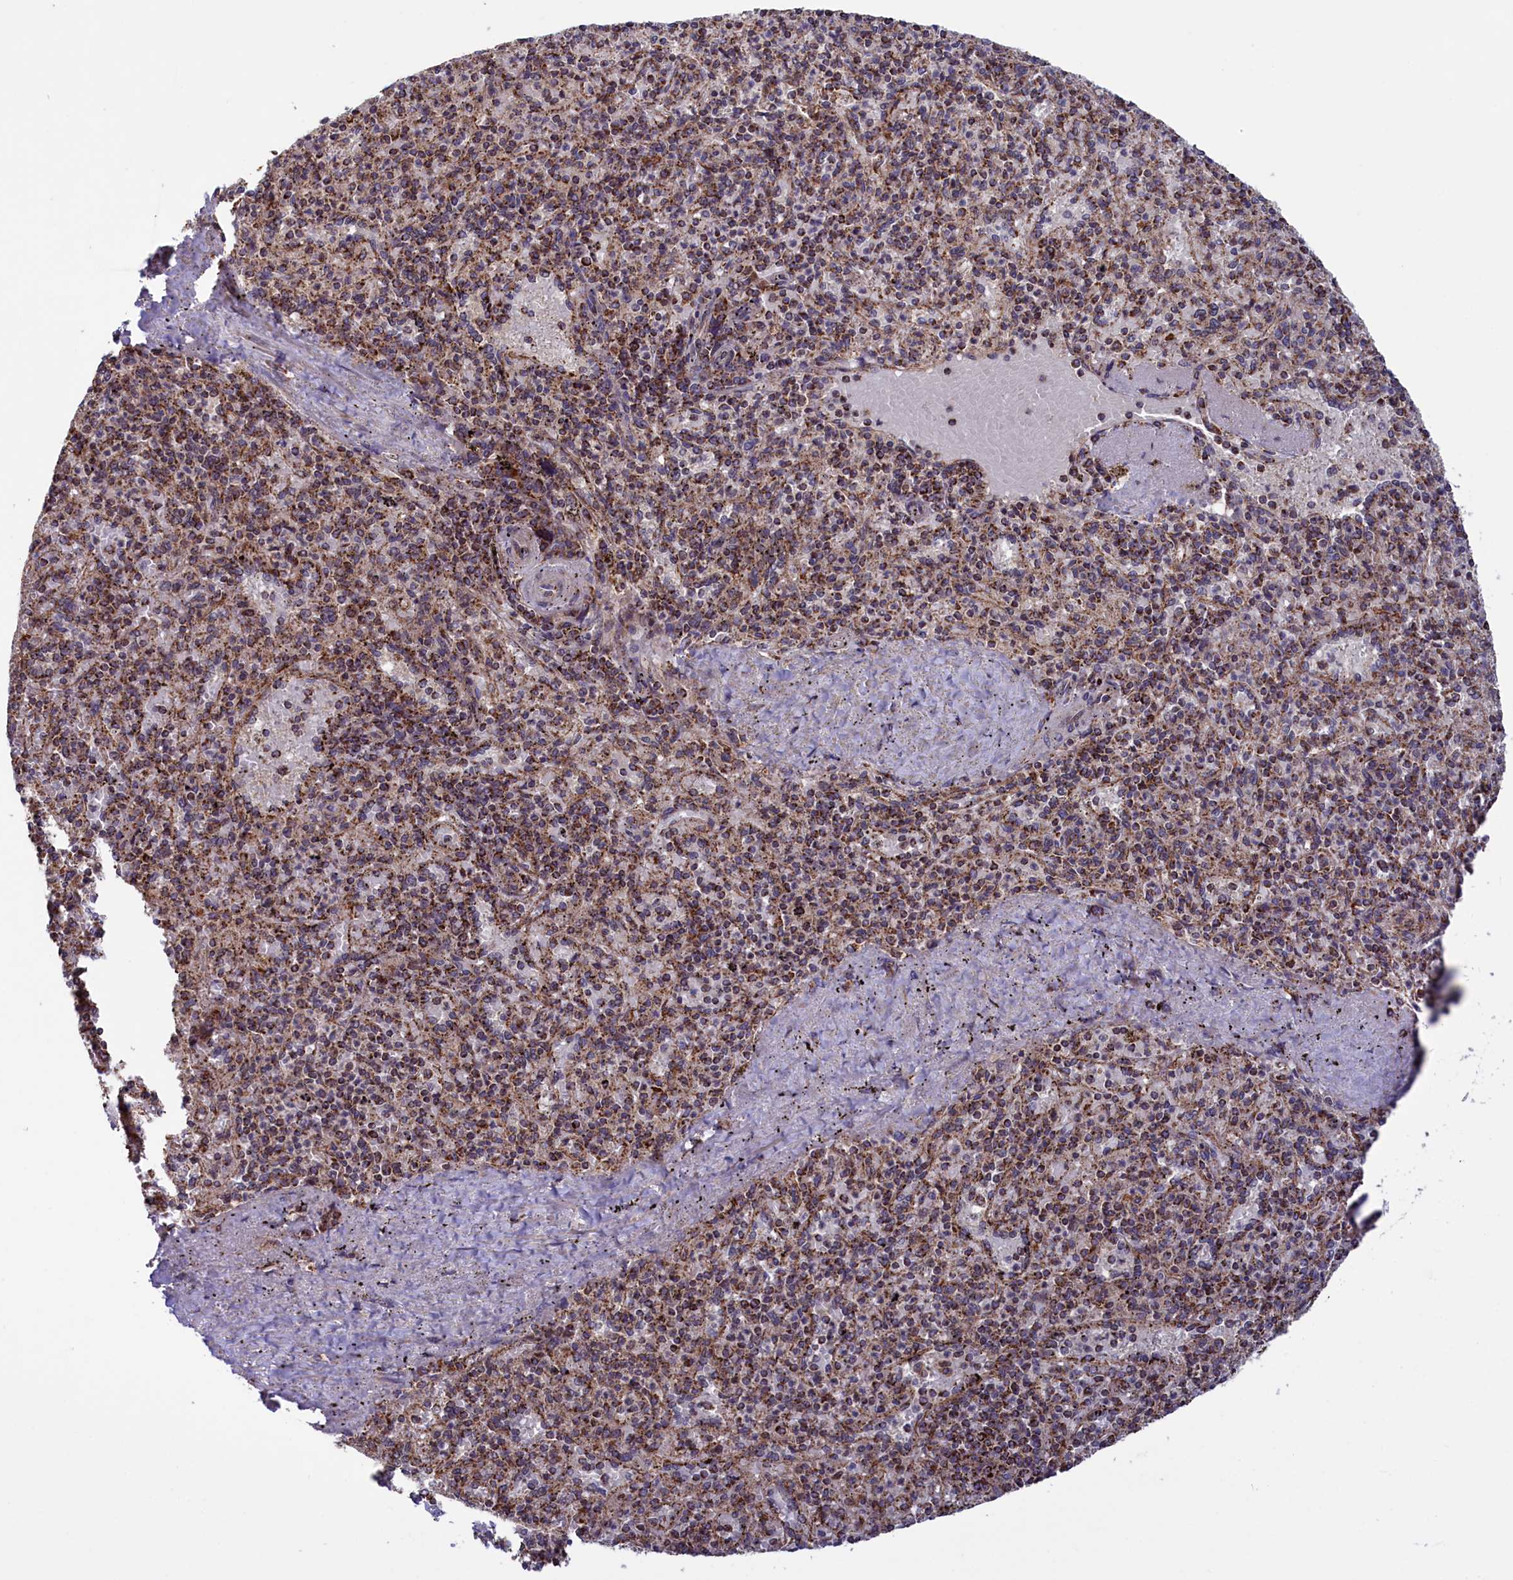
{"staining": {"intensity": "moderate", "quantity": ">75%", "location": "cytoplasmic/membranous"}, "tissue": "spleen", "cell_type": "Cells in red pulp", "image_type": "normal", "snomed": [{"axis": "morphology", "description": "Normal tissue, NOS"}, {"axis": "topography", "description": "Spleen"}], "caption": "Spleen stained for a protein (brown) shows moderate cytoplasmic/membranous positive positivity in about >75% of cells in red pulp.", "gene": "DUS3L", "patient": {"sex": "male", "age": 82}}